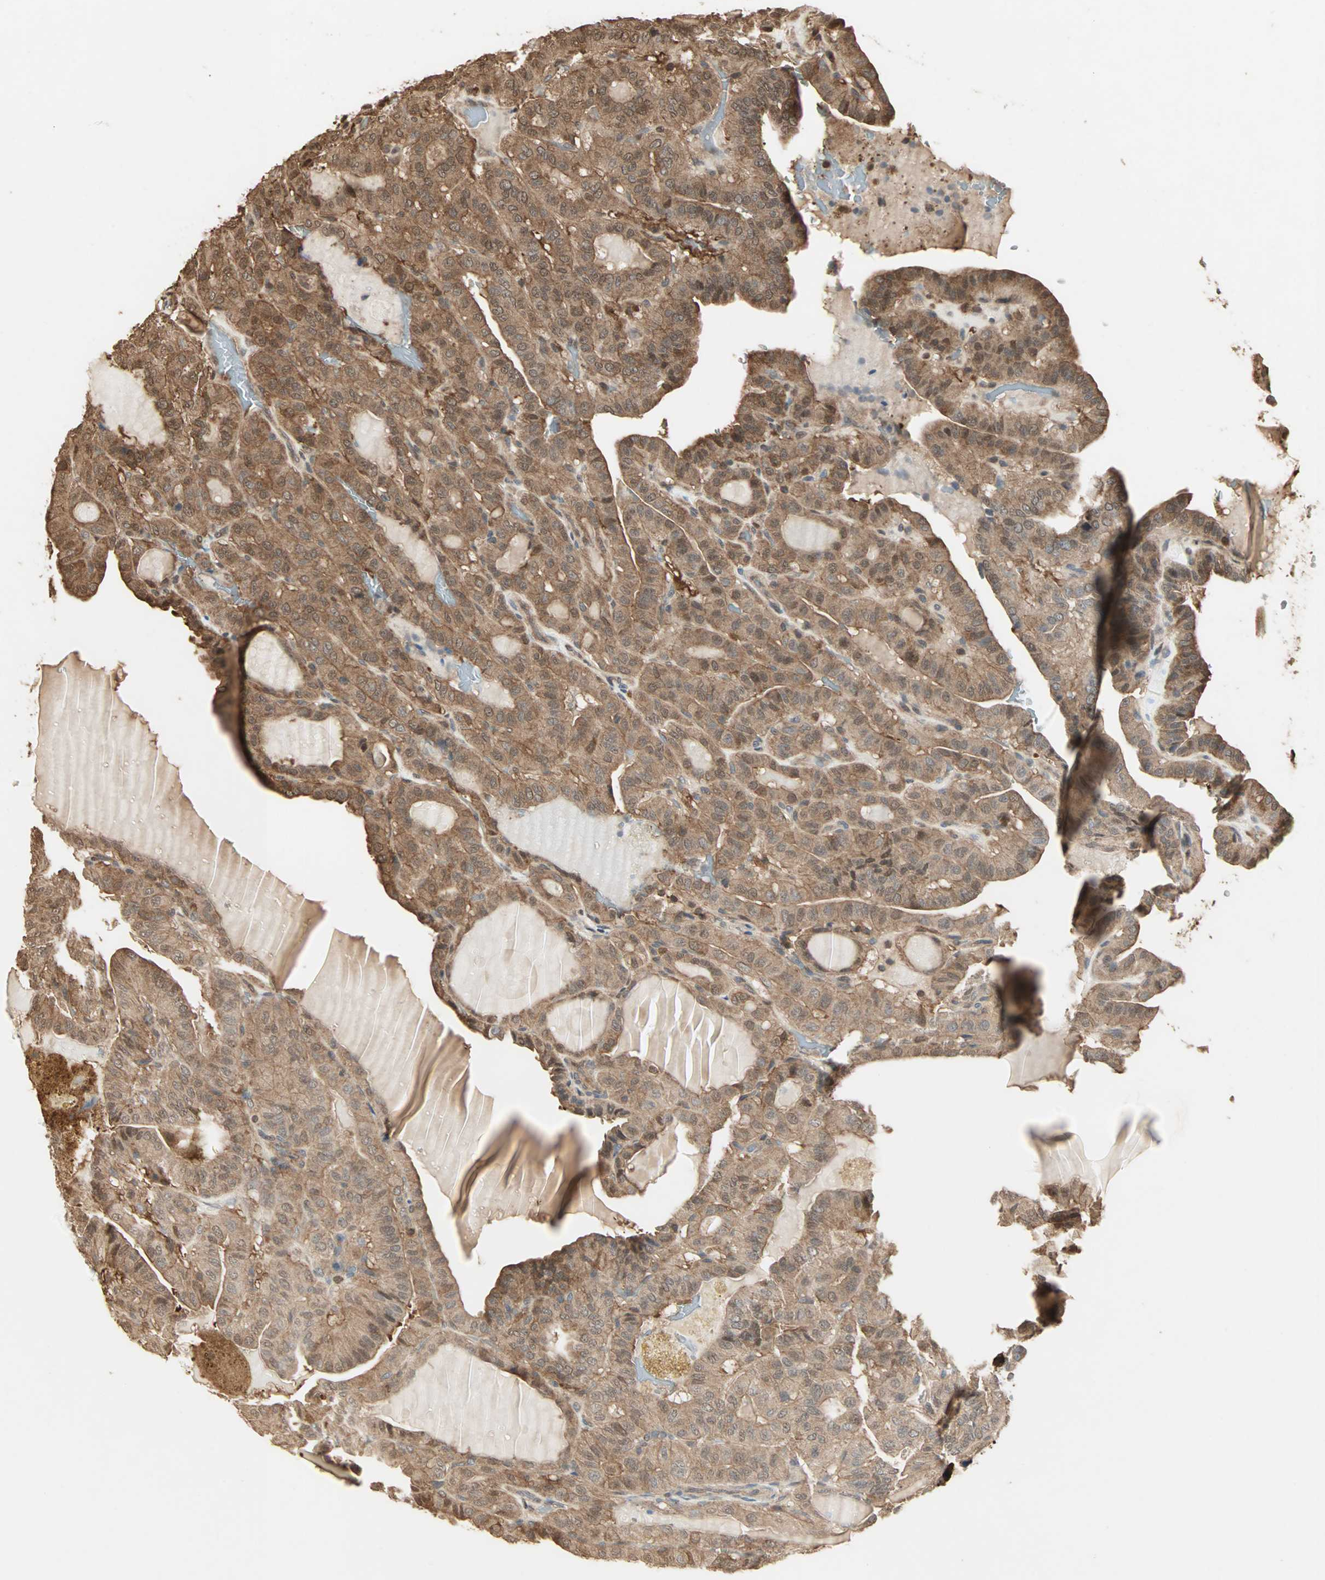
{"staining": {"intensity": "moderate", "quantity": ">75%", "location": "cytoplasmic/membranous,nuclear"}, "tissue": "thyroid cancer", "cell_type": "Tumor cells", "image_type": "cancer", "snomed": [{"axis": "morphology", "description": "Papillary adenocarcinoma, NOS"}, {"axis": "topography", "description": "Thyroid gland"}], "caption": "Brown immunohistochemical staining in thyroid cancer exhibits moderate cytoplasmic/membranous and nuclear staining in about >75% of tumor cells.", "gene": "DRG2", "patient": {"sex": "male", "age": 77}}